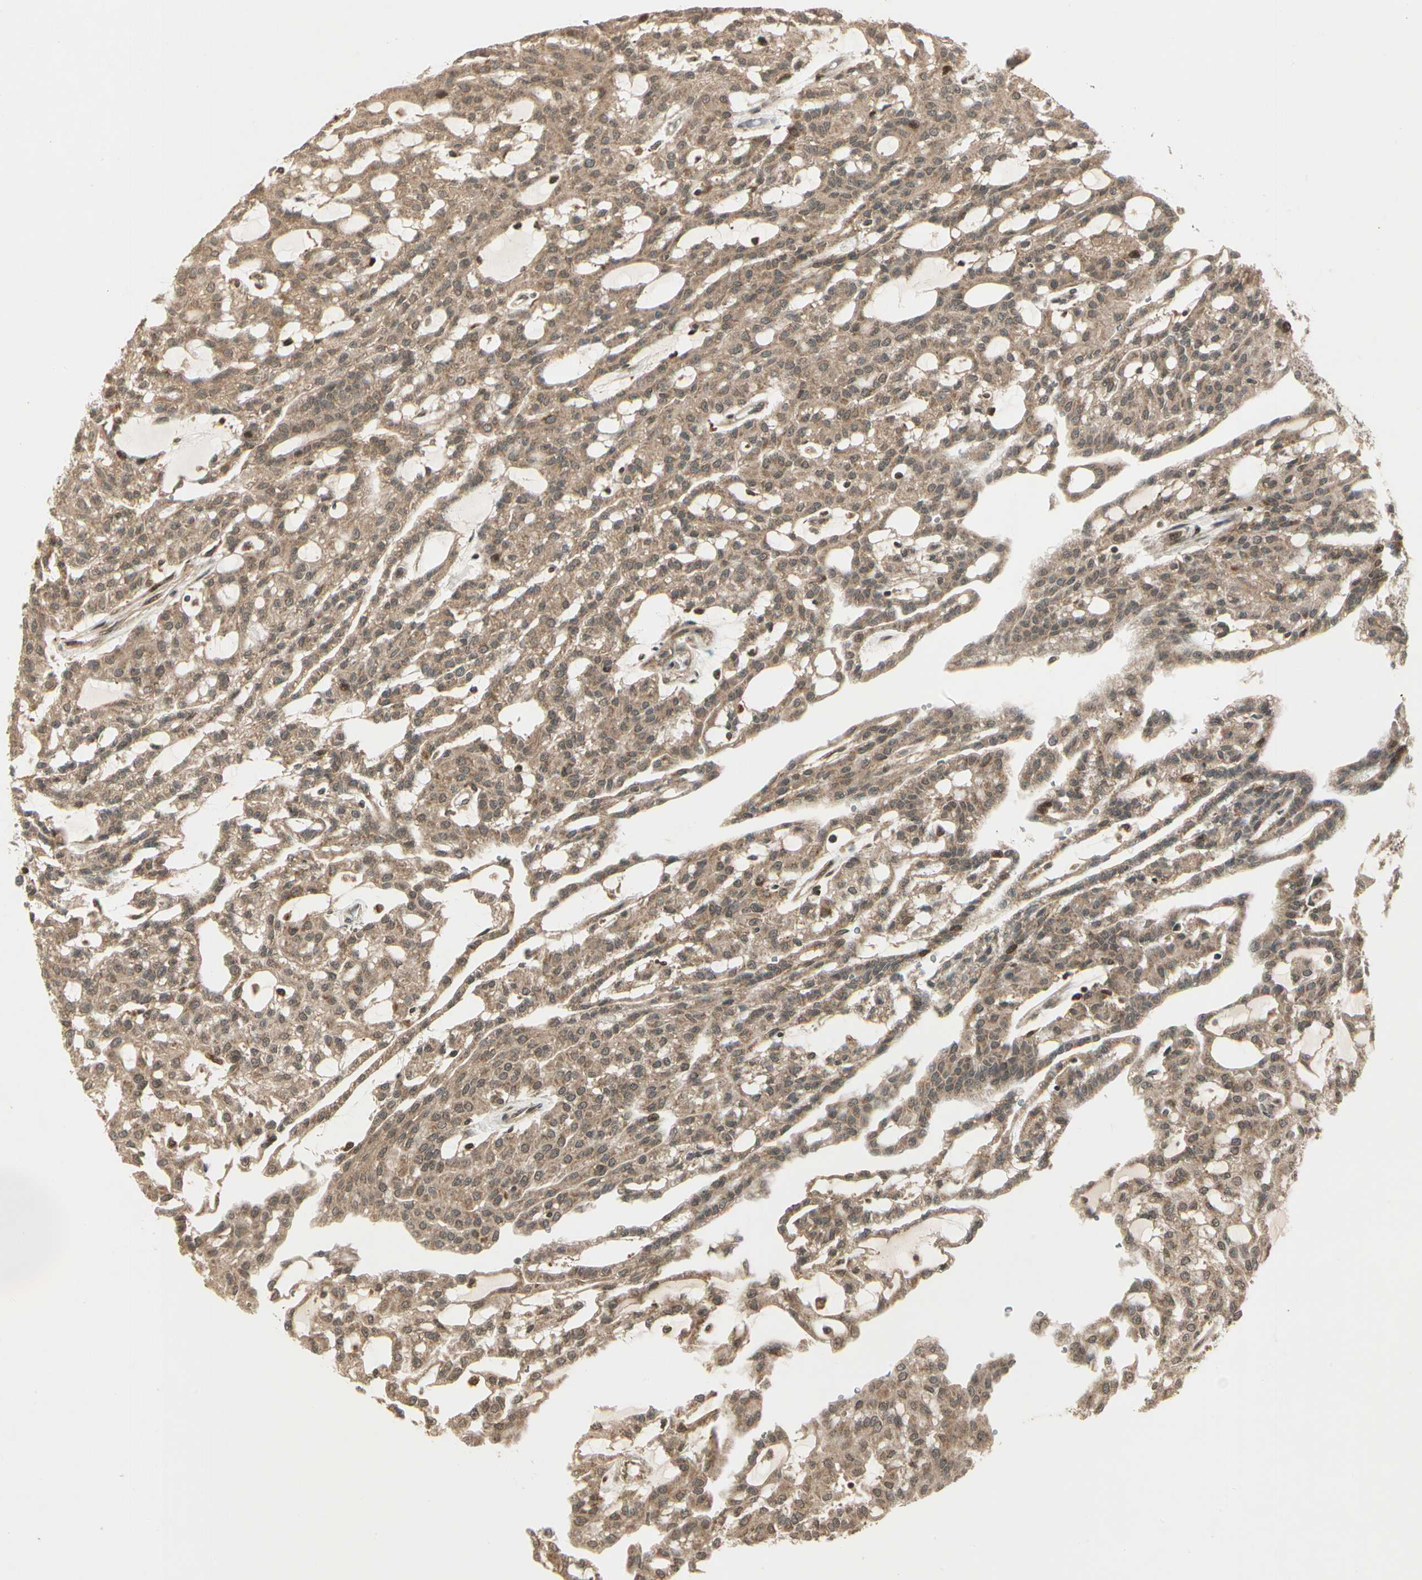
{"staining": {"intensity": "moderate", "quantity": ">75%", "location": "cytoplasmic/membranous"}, "tissue": "renal cancer", "cell_type": "Tumor cells", "image_type": "cancer", "snomed": [{"axis": "morphology", "description": "Adenocarcinoma, NOS"}, {"axis": "topography", "description": "Kidney"}], "caption": "A histopathology image of renal cancer (adenocarcinoma) stained for a protein exhibits moderate cytoplasmic/membranous brown staining in tumor cells.", "gene": "GLUL", "patient": {"sex": "male", "age": 63}}